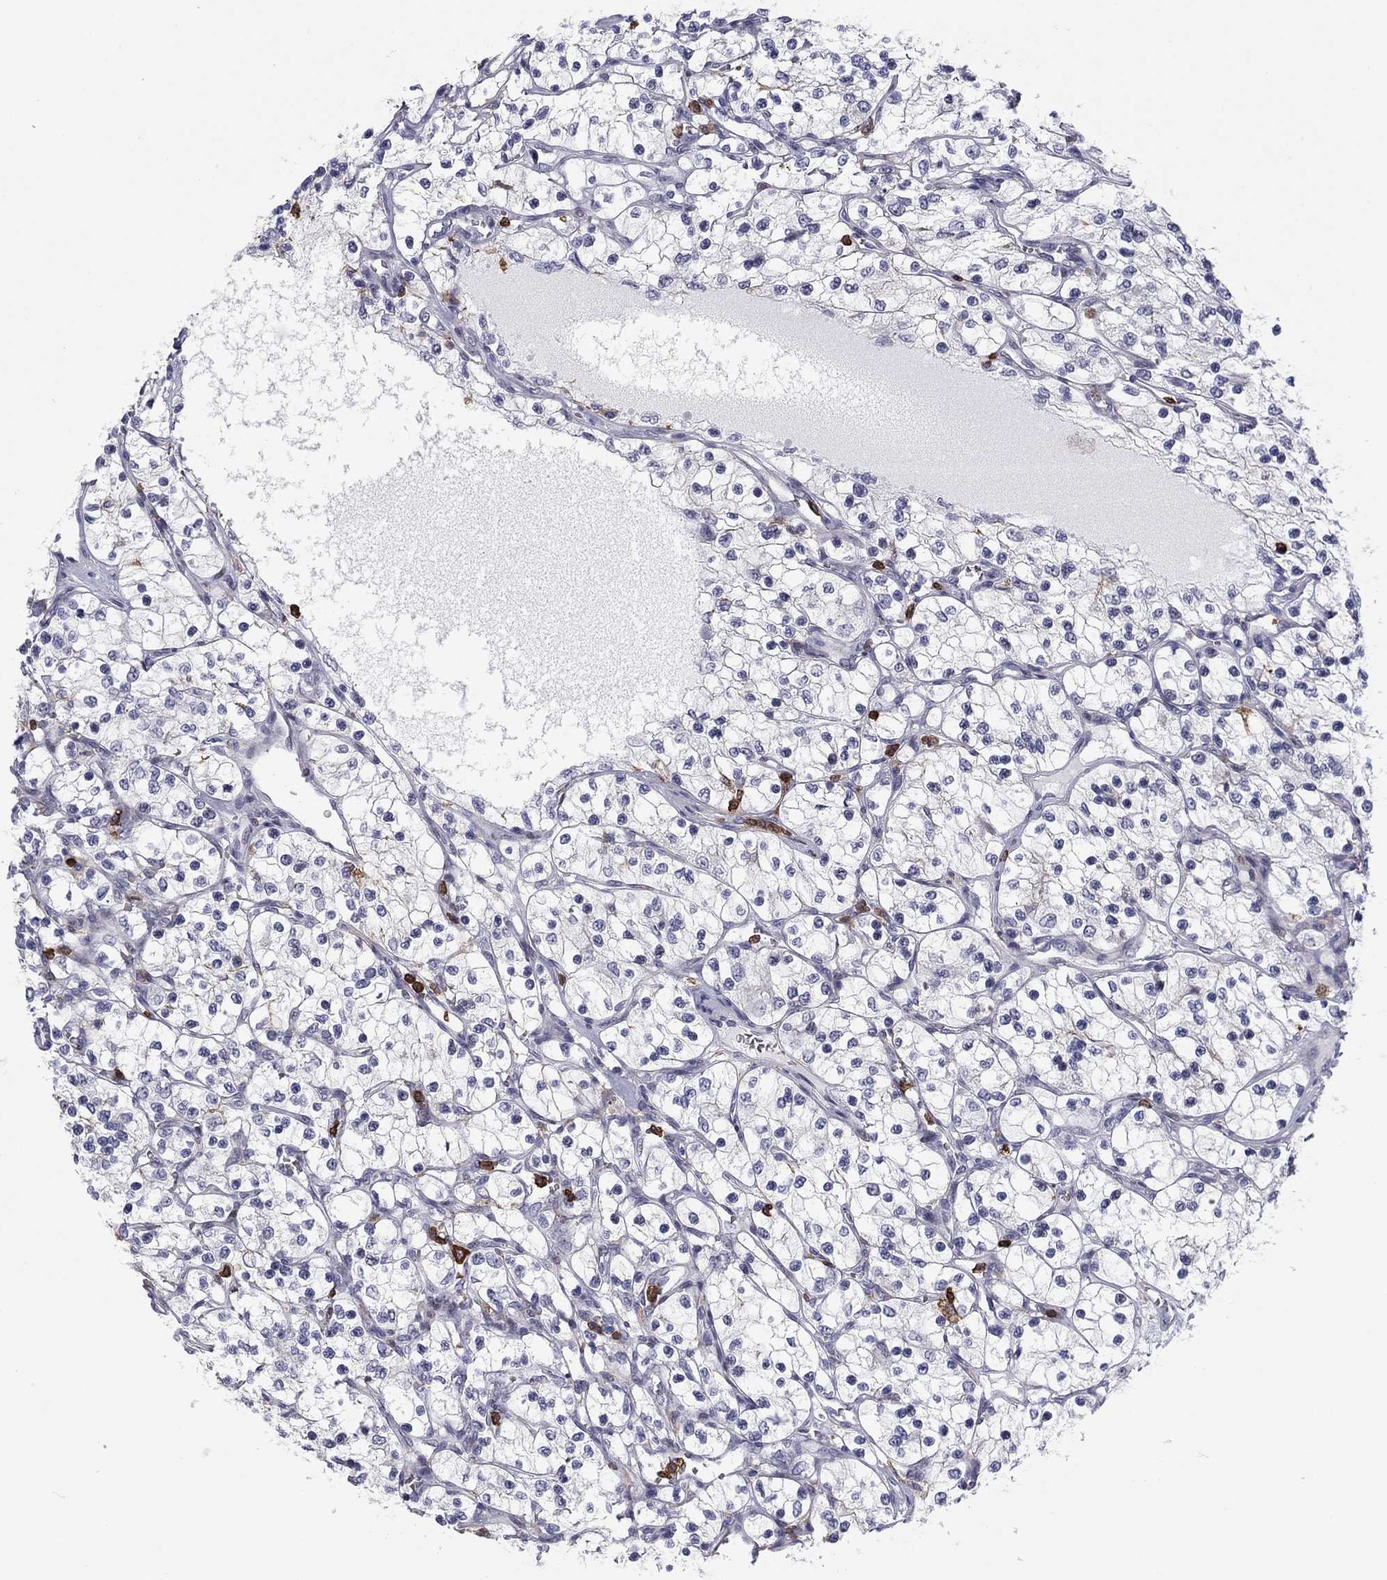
{"staining": {"intensity": "negative", "quantity": "none", "location": "none"}, "tissue": "renal cancer", "cell_type": "Tumor cells", "image_type": "cancer", "snomed": [{"axis": "morphology", "description": "Adenocarcinoma, NOS"}, {"axis": "topography", "description": "Kidney"}], "caption": "The image exhibits no staining of tumor cells in adenocarcinoma (renal).", "gene": "ARHGAP27", "patient": {"sex": "female", "age": 69}}